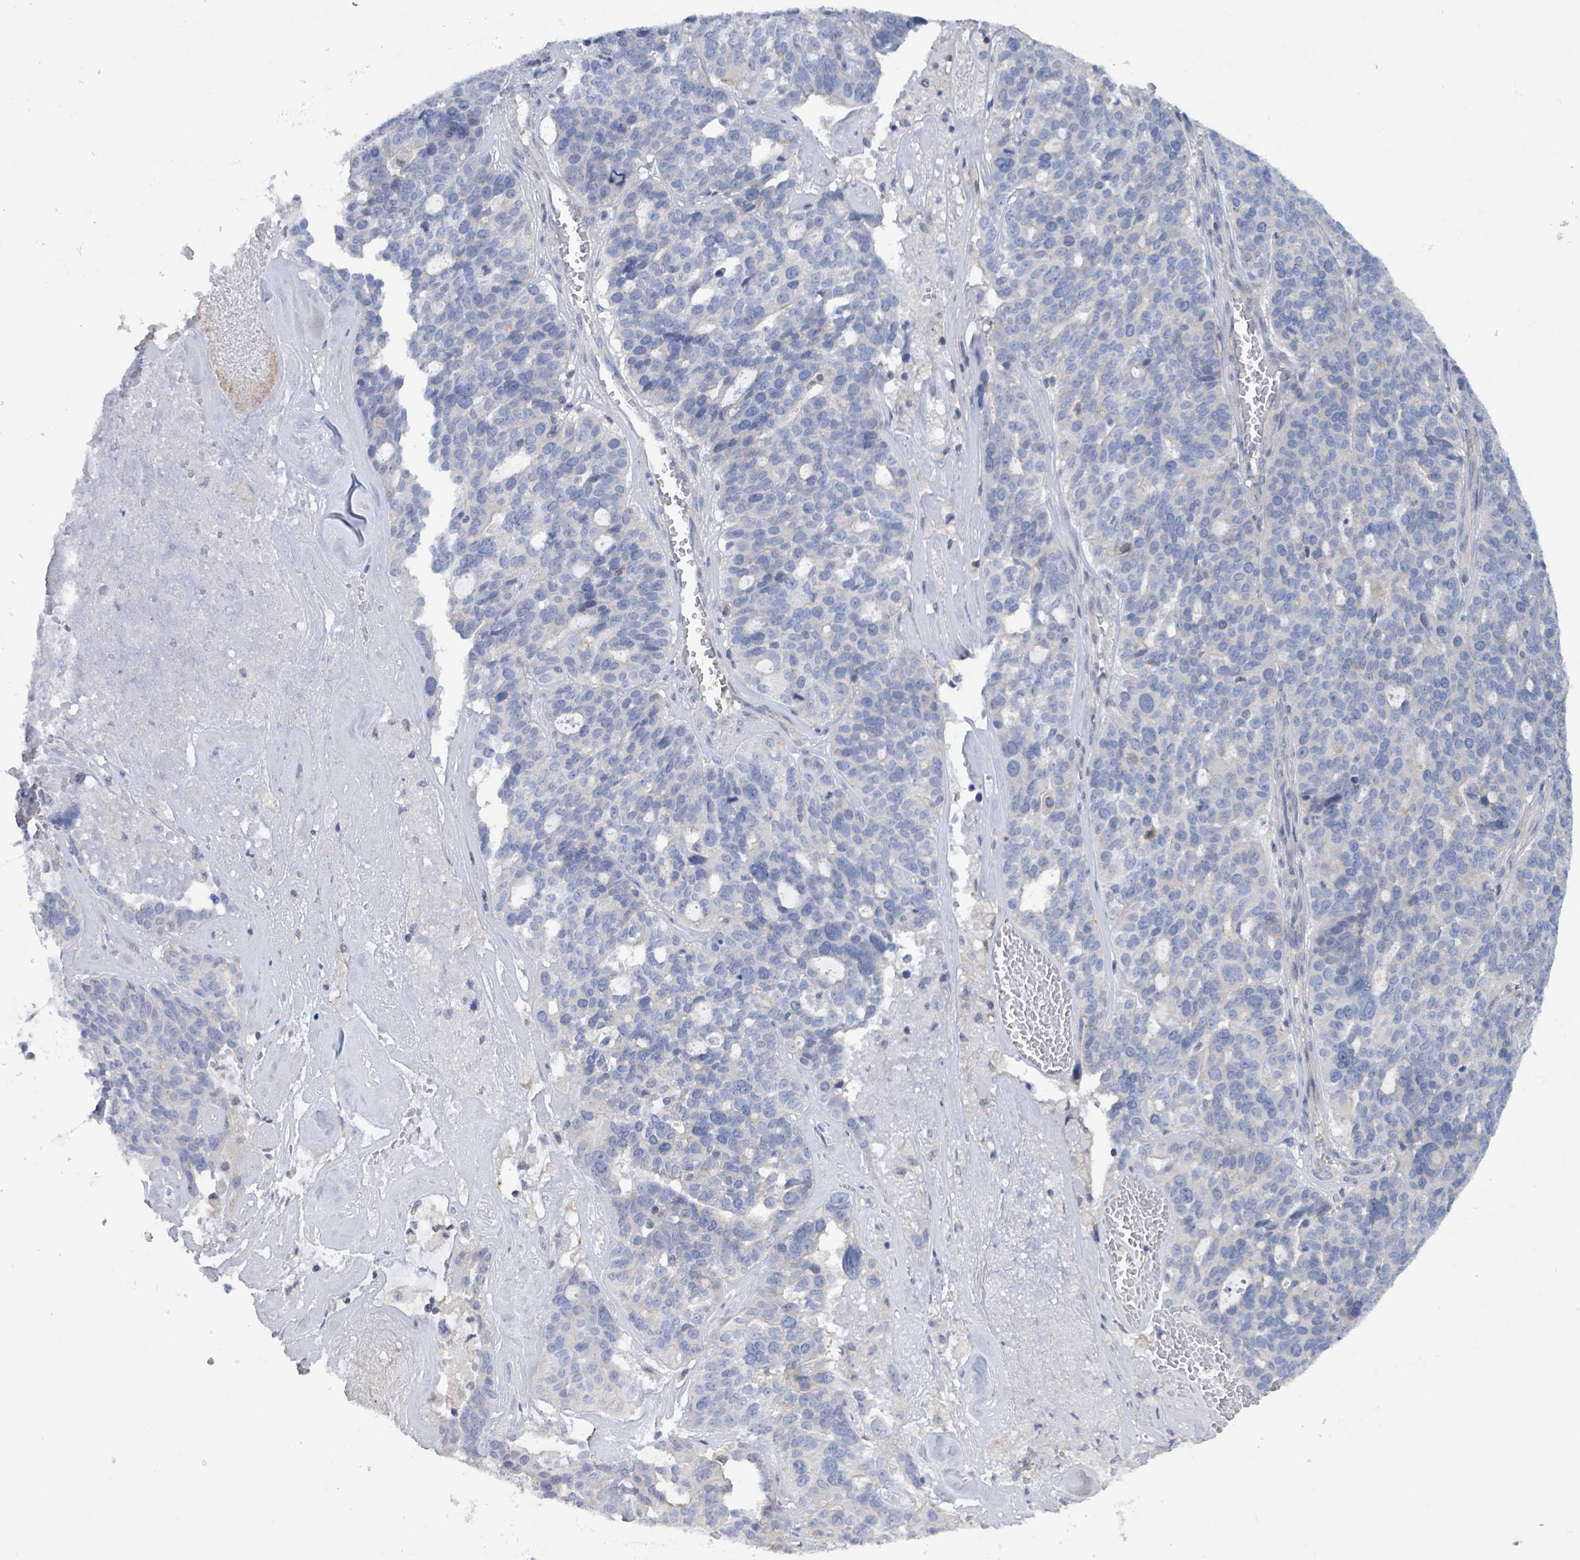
{"staining": {"intensity": "negative", "quantity": "none", "location": "none"}, "tissue": "ovarian cancer", "cell_type": "Tumor cells", "image_type": "cancer", "snomed": [{"axis": "morphology", "description": "Cystadenocarcinoma, serous, NOS"}, {"axis": "topography", "description": "Ovary"}], "caption": "Ovarian cancer stained for a protein using immunohistochemistry (IHC) exhibits no expression tumor cells.", "gene": "DGKZ", "patient": {"sex": "female", "age": 59}}